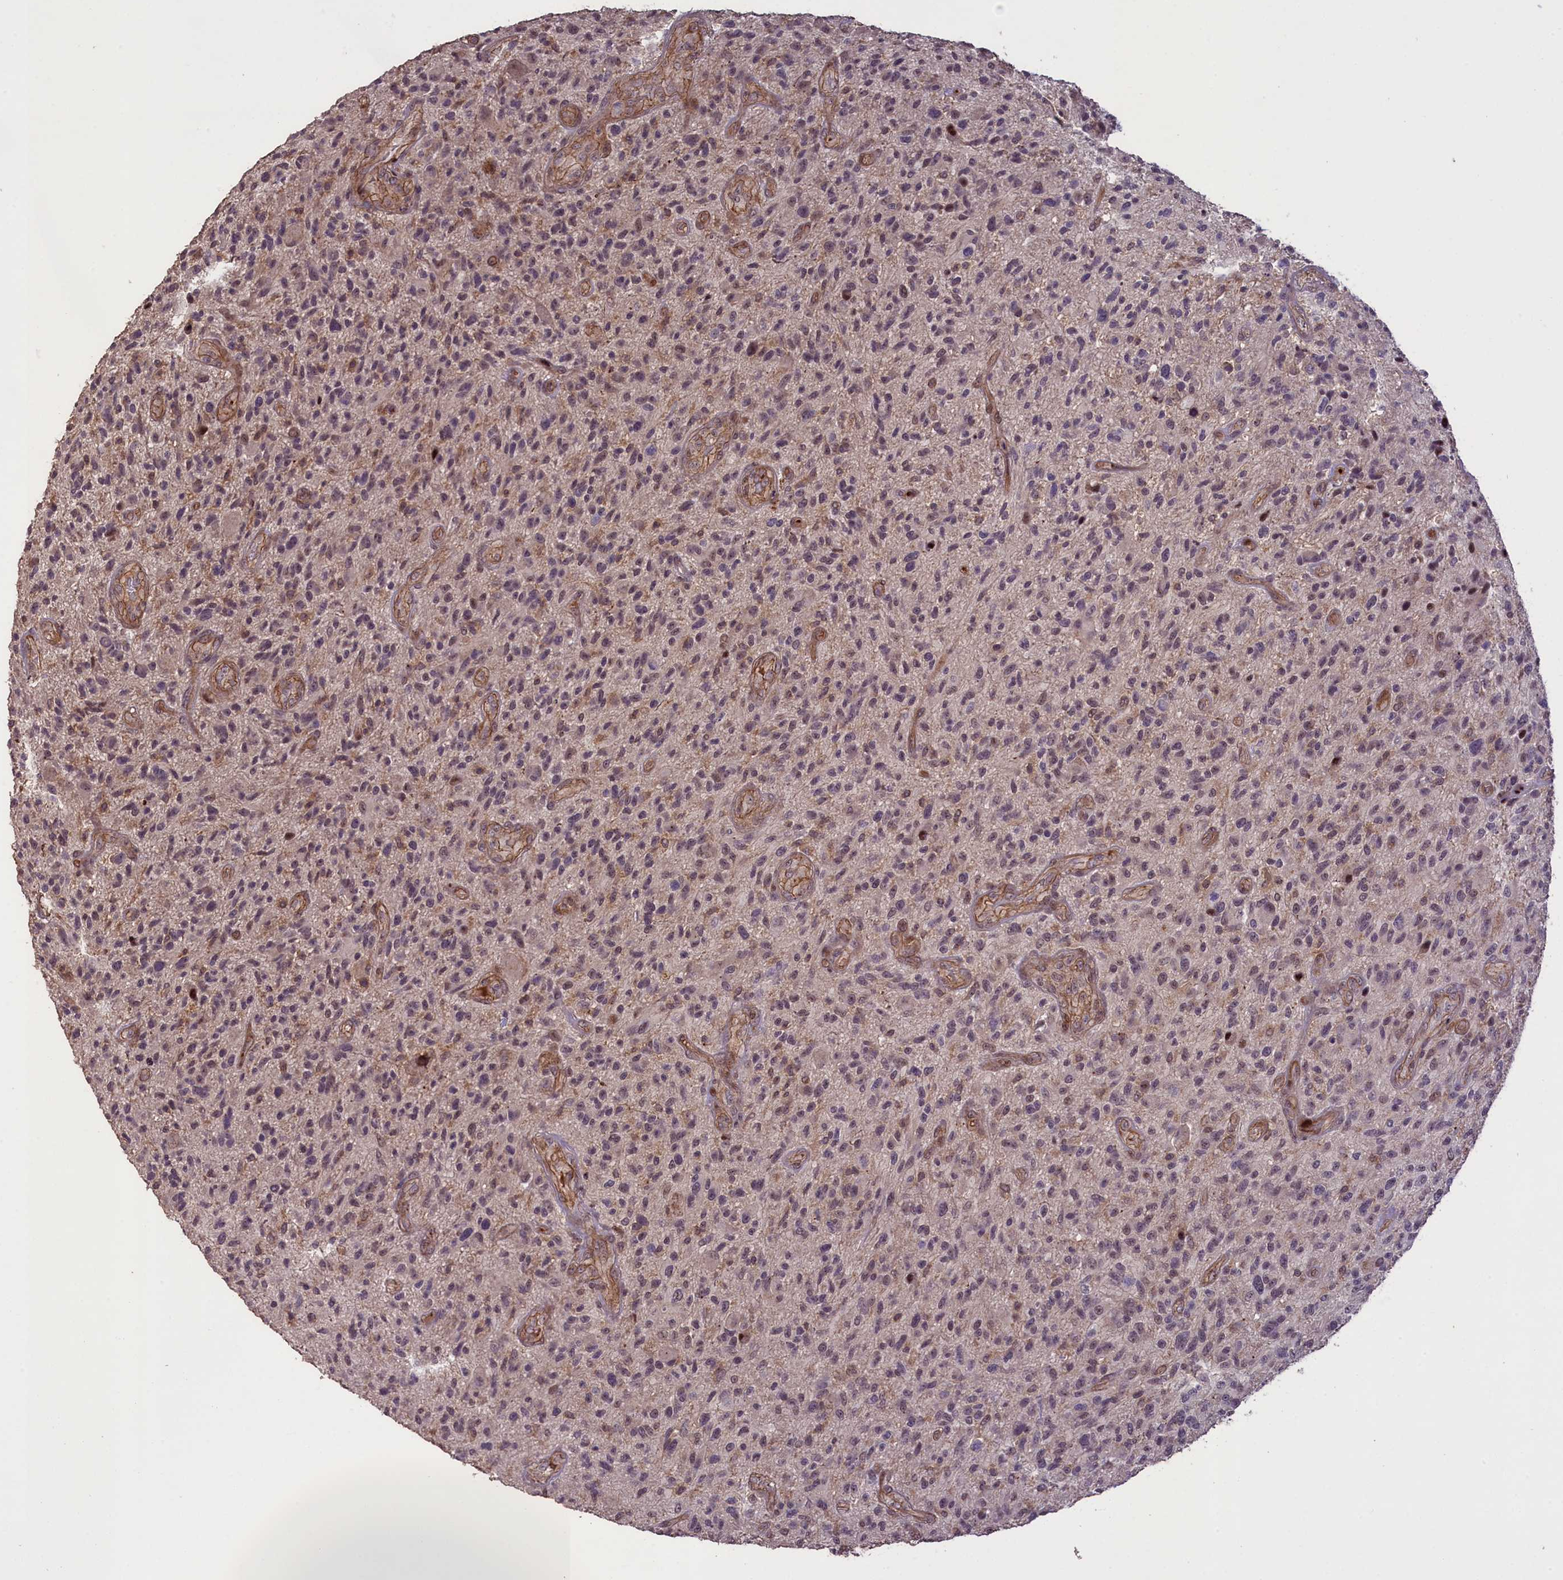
{"staining": {"intensity": "moderate", "quantity": "<25%", "location": "nuclear"}, "tissue": "glioma", "cell_type": "Tumor cells", "image_type": "cancer", "snomed": [{"axis": "morphology", "description": "Glioma, malignant, High grade"}, {"axis": "topography", "description": "Brain"}], "caption": "Immunohistochemical staining of human malignant glioma (high-grade) reveals low levels of moderate nuclear staining in about <25% of tumor cells.", "gene": "FUZ", "patient": {"sex": "male", "age": 47}}